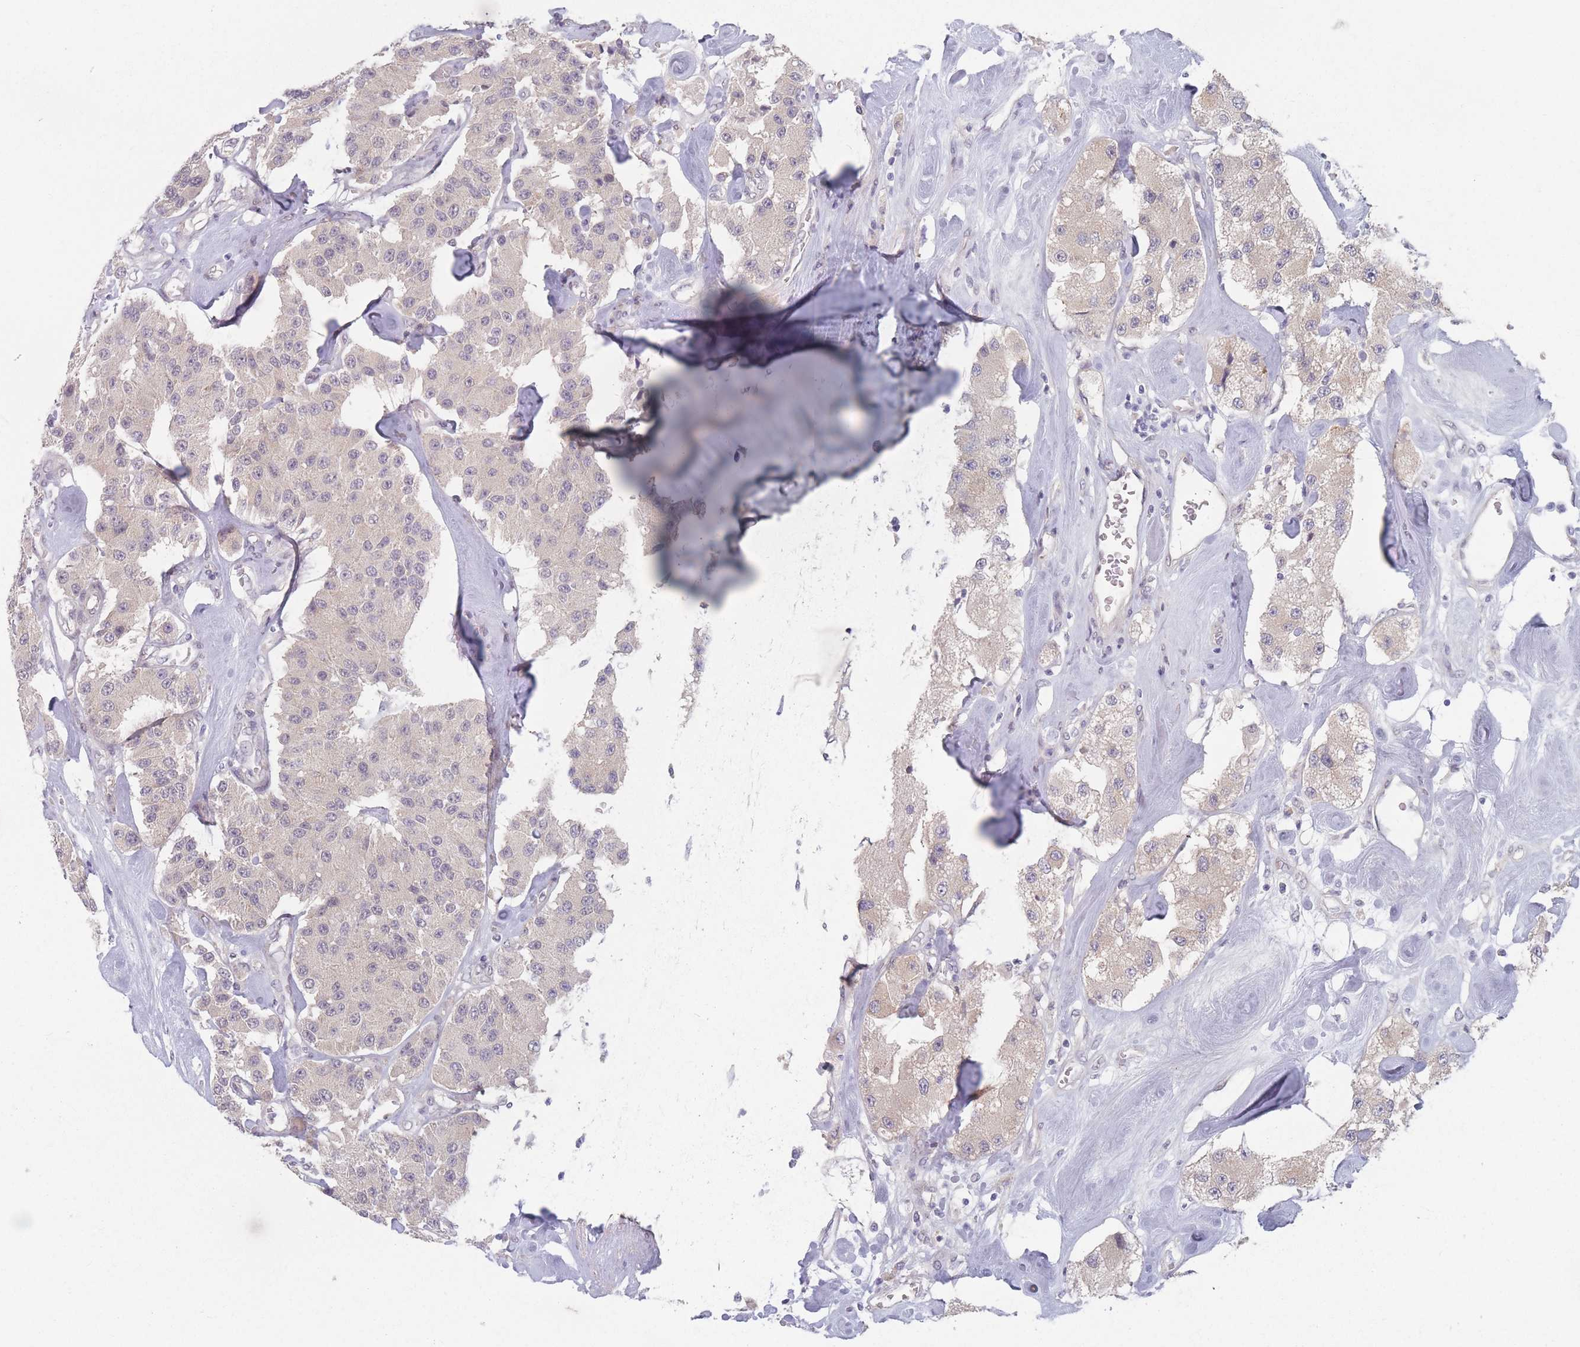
{"staining": {"intensity": "negative", "quantity": "none", "location": "none"}, "tissue": "carcinoid", "cell_type": "Tumor cells", "image_type": "cancer", "snomed": [{"axis": "morphology", "description": "Carcinoid, malignant, NOS"}, {"axis": "topography", "description": "Pancreas"}], "caption": "Histopathology image shows no protein positivity in tumor cells of malignant carcinoid tissue.", "gene": "ANKRD10", "patient": {"sex": "male", "age": 41}}